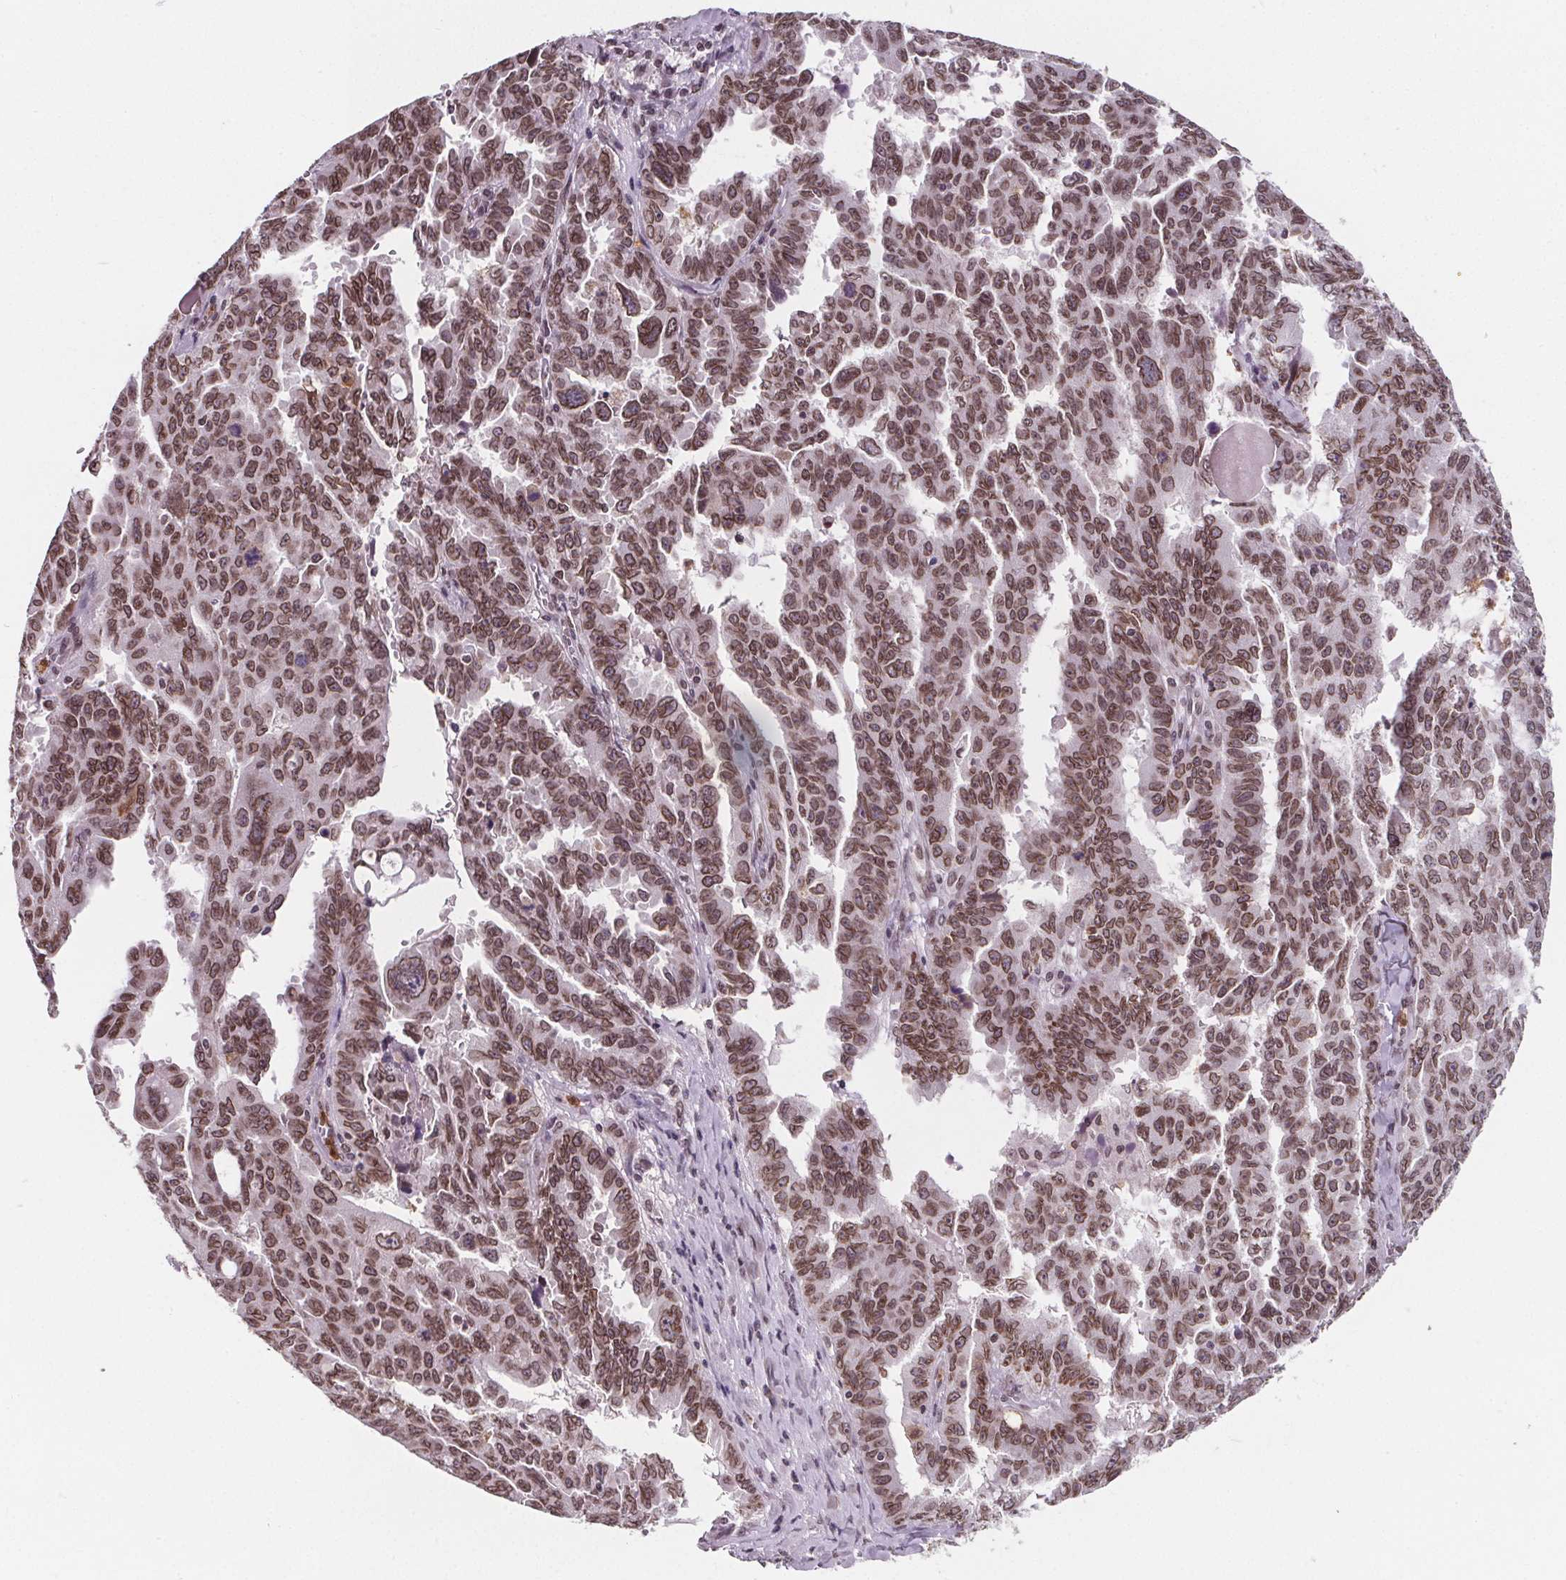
{"staining": {"intensity": "moderate", "quantity": ">75%", "location": "cytoplasmic/membranous,nuclear"}, "tissue": "ovarian cancer", "cell_type": "Tumor cells", "image_type": "cancer", "snomed": [{"axis": "morphology", "description": "Adenocarcinoma, NOS"}, {"axis": "morphology", "description": "Carcinoma, endometroid"}, {"axis": "topography", "description": "Ovary"}], "caption": "This micrograph exhibits immunohistochemistry (IHC) staining of ovarian cancer, with medium moderate cytoplasmic/membranous and nuclear positivity in about >75% of tumor cells.", "gene": "TTC39C", "patient": {"sex": "female", "age": 72}}